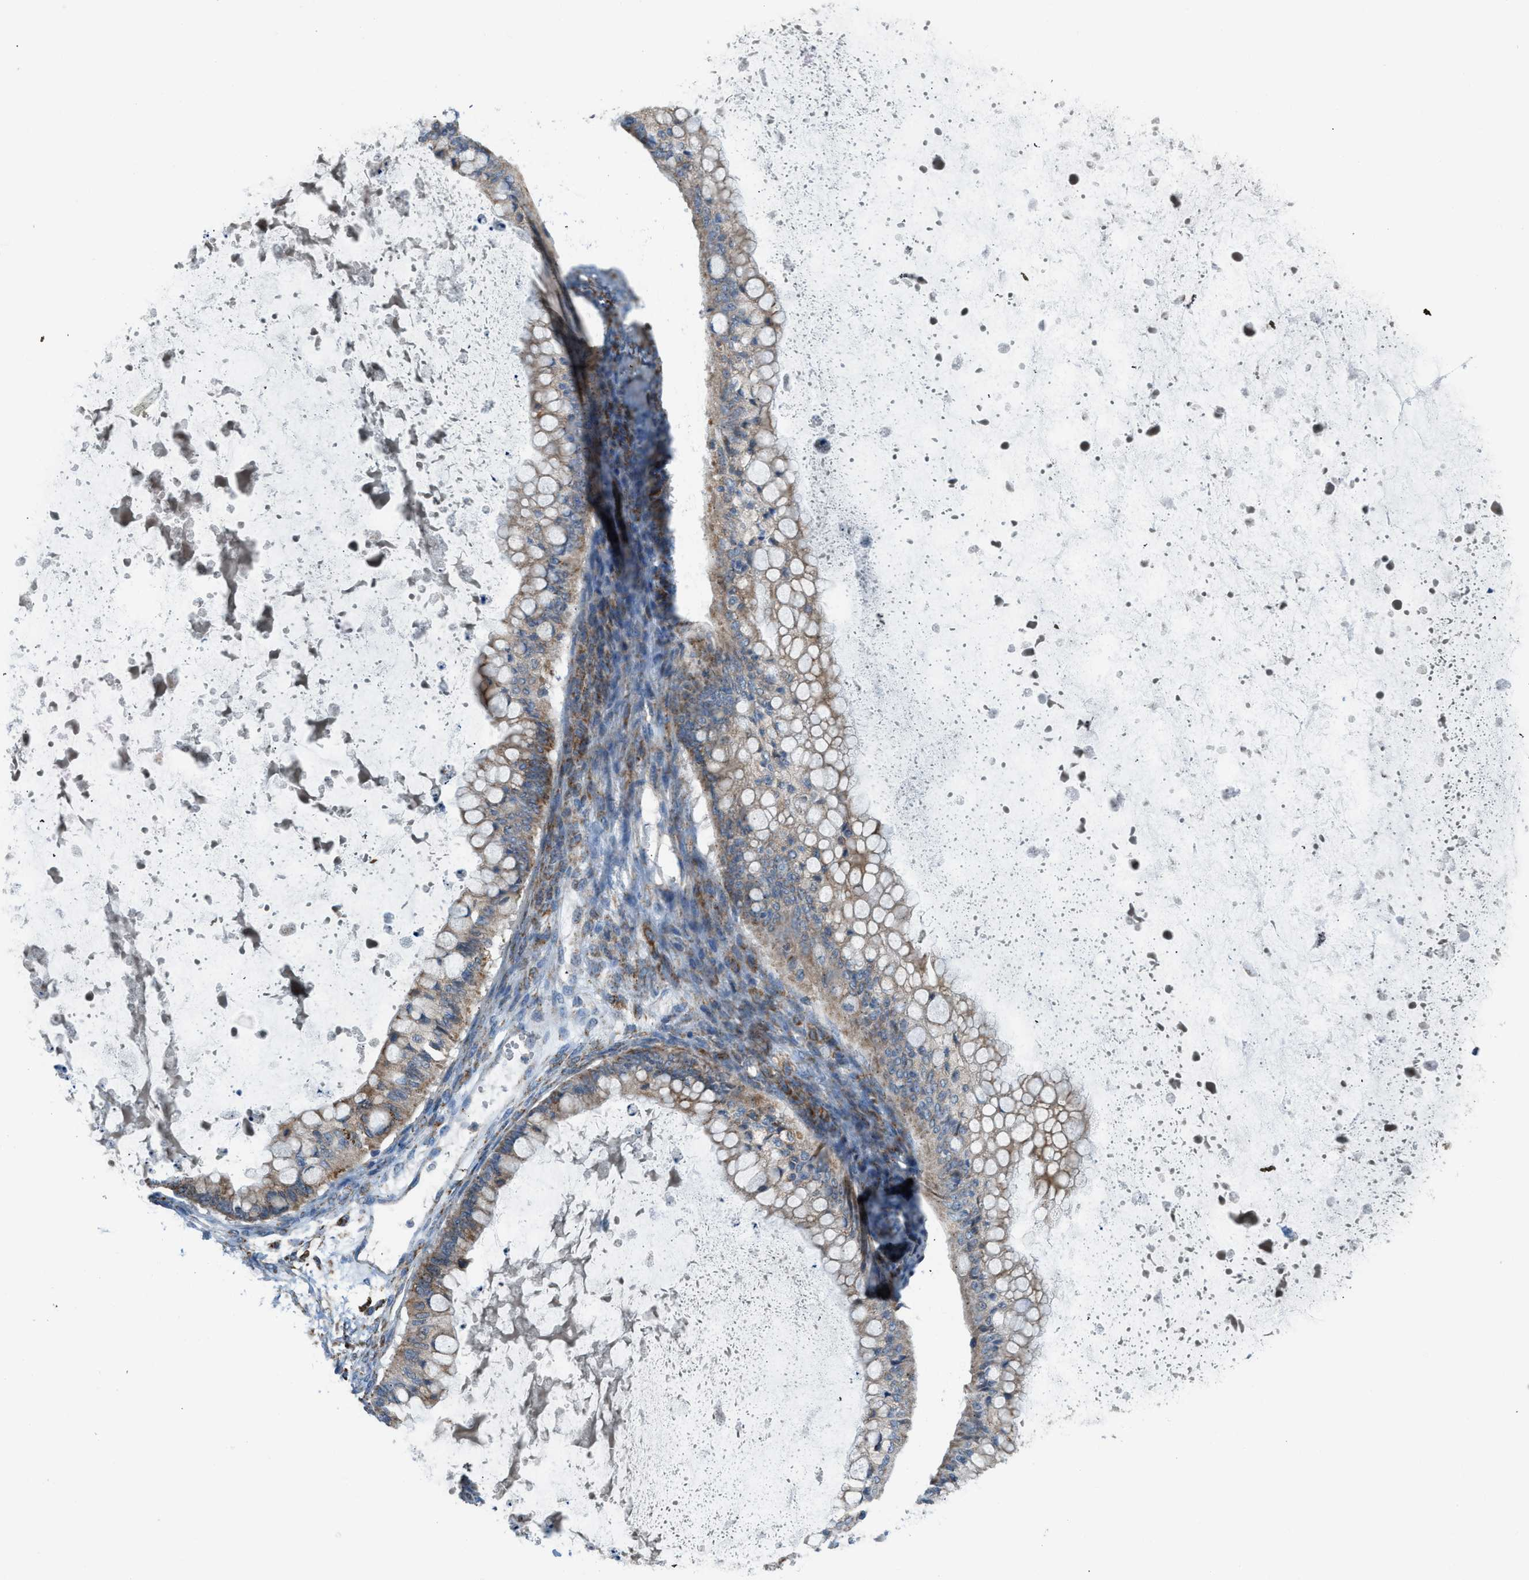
{"staining": {"intensity": "moderate", "quantity": ">75%", "location": "cytoplasmic/membranous"}, "tissue": "ovarian cancer", "cell_type": "Tumor cells", "image_type": "cancer", "snomed": [{"axis": "morphology", "description": "Cystadenocarcinoma, mucinous, NOS"}, {"axis": "topography", "description": "Ovary"}], "caption": "Immunohistochemical staining of human mucinous cystadenocarcinoma (ovarian) displays medium levels of moderate cytoplasmic/membranous protein expression in approximately >75% of tumor cells.", "gene": "SMIM20", "patient": {"sex": "female", "age": 57}}